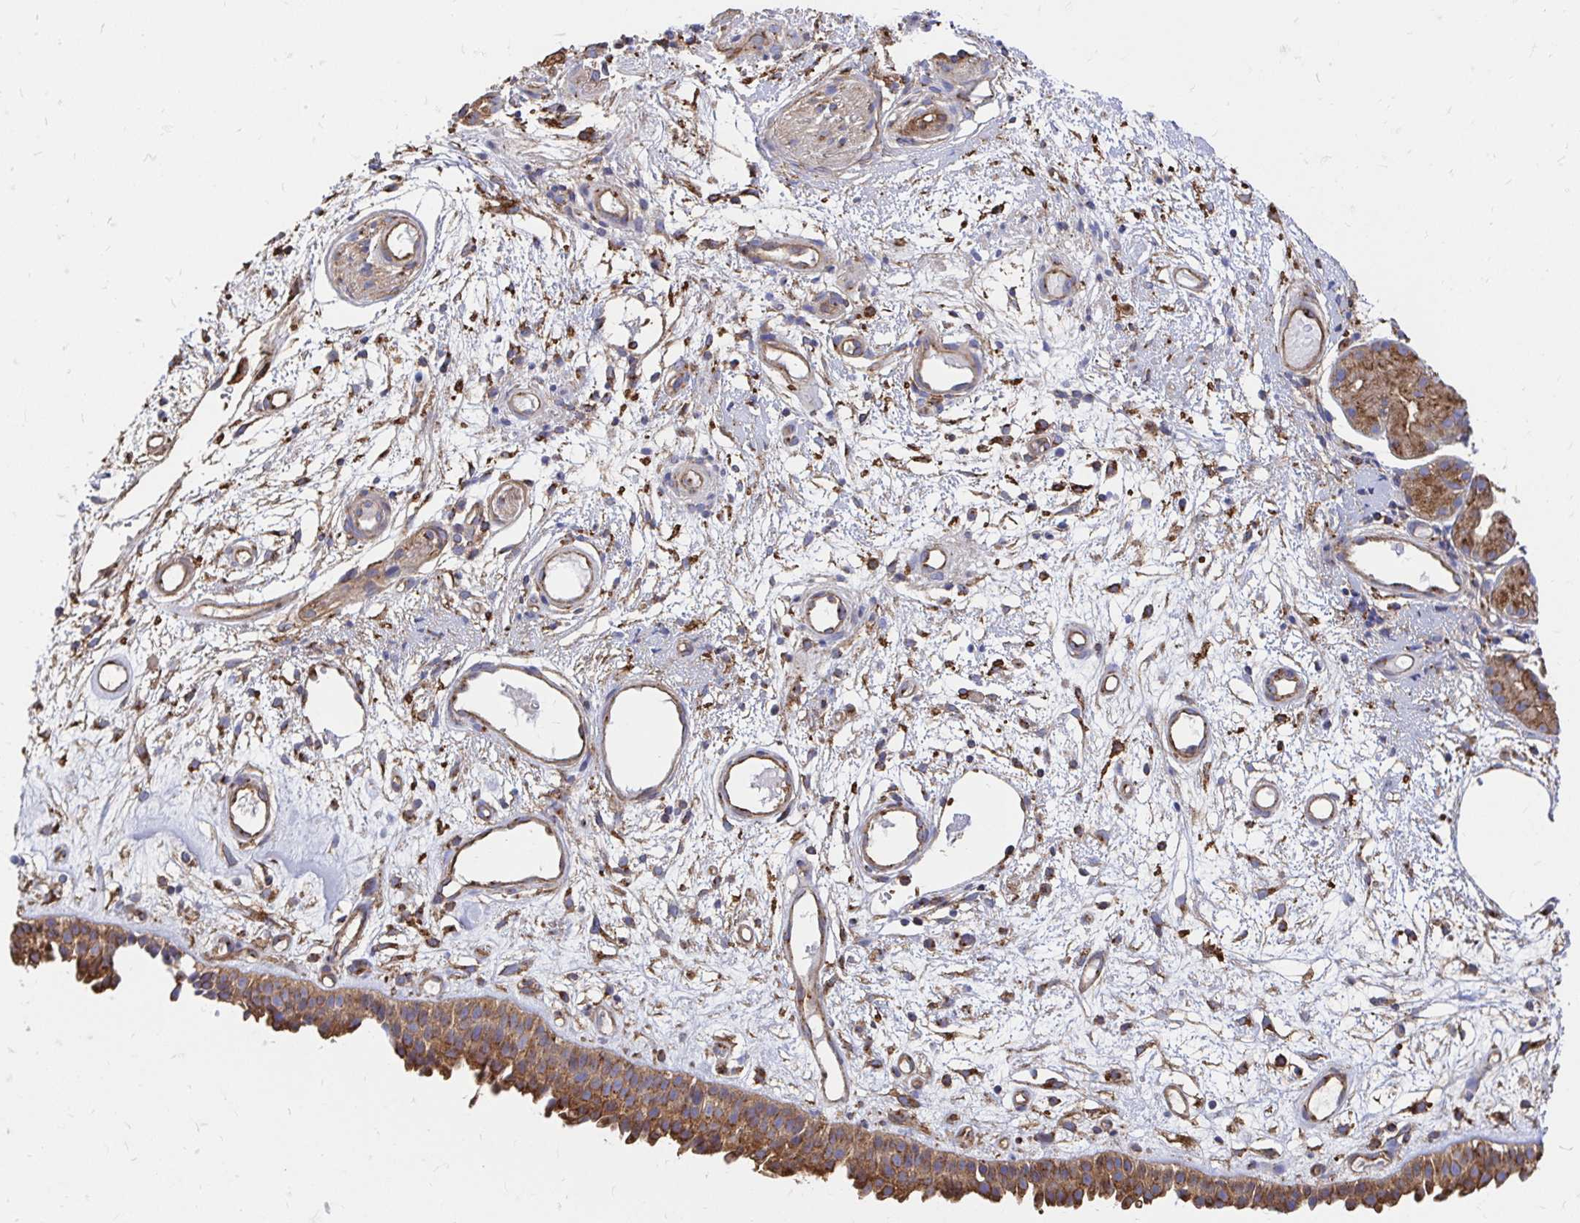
{"staining": {"intensity": "moderate", "quantity": ">75%", "location": "cytoplasmic/membranous"}, "tissue": "nasopharynx", "cell_type": "Respiratory epithelial cells", "image_type": "normal", "snomed": [{"axis": "morphology", "description": "Normal tissue, NOS"}, {"axis": "morphology", "description": "Inflammation, NOS"}, {"axis": "topography", "description": "Nasopharynx"}], "caption": "A brown stain shows moderate cytoplasmic/membranous positivity of a protein in respiratory epithelial cells of unremarkable human nasopharynx. (IHC, brightfield microscopy, high magnification).", "gene": "CLTC", "patient": {"sex": "male", "age": 54}}